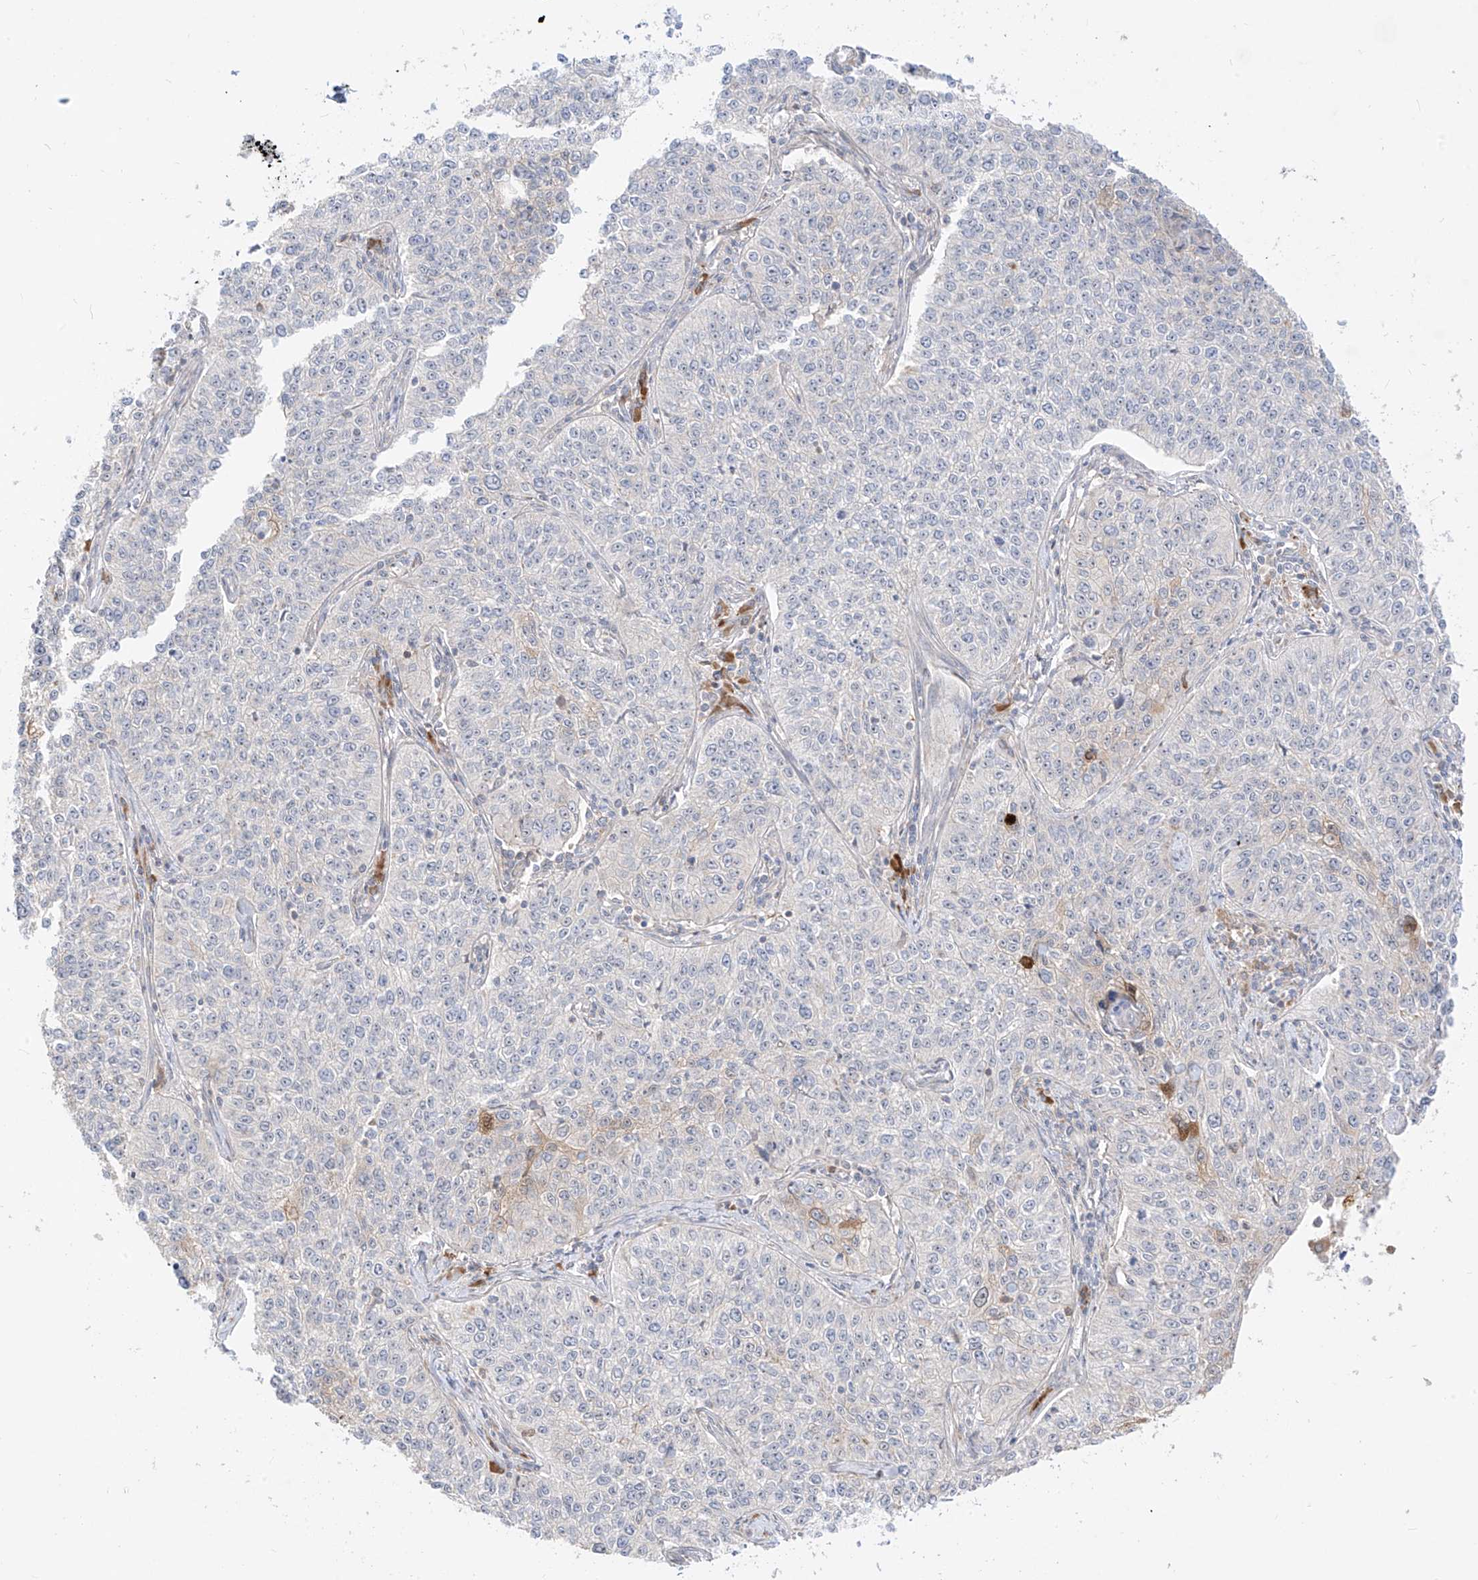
{"staining": {"intensity": "moderate", "quantity": "<25%", "location": "cytoplasmic/membranous"}, "tissue": "cervical cancer", "cell_type": "Tumor cells", "image_type": "cancer", "snomed": [{"axis": "morphology", "description": "Squamous cell carcinoma, NOS"}, {"axis": "topography", "description": "Cervix"}], "caption": "Immunohistochemical staining of cervical cancer (squamous cell carcinoma) shows low levels of moderate cytoplasmic/membranous protein staining in about <25% of tumor cells.", "gene": "SYTL3", "patient": {"sex": "female", "age": 35}}